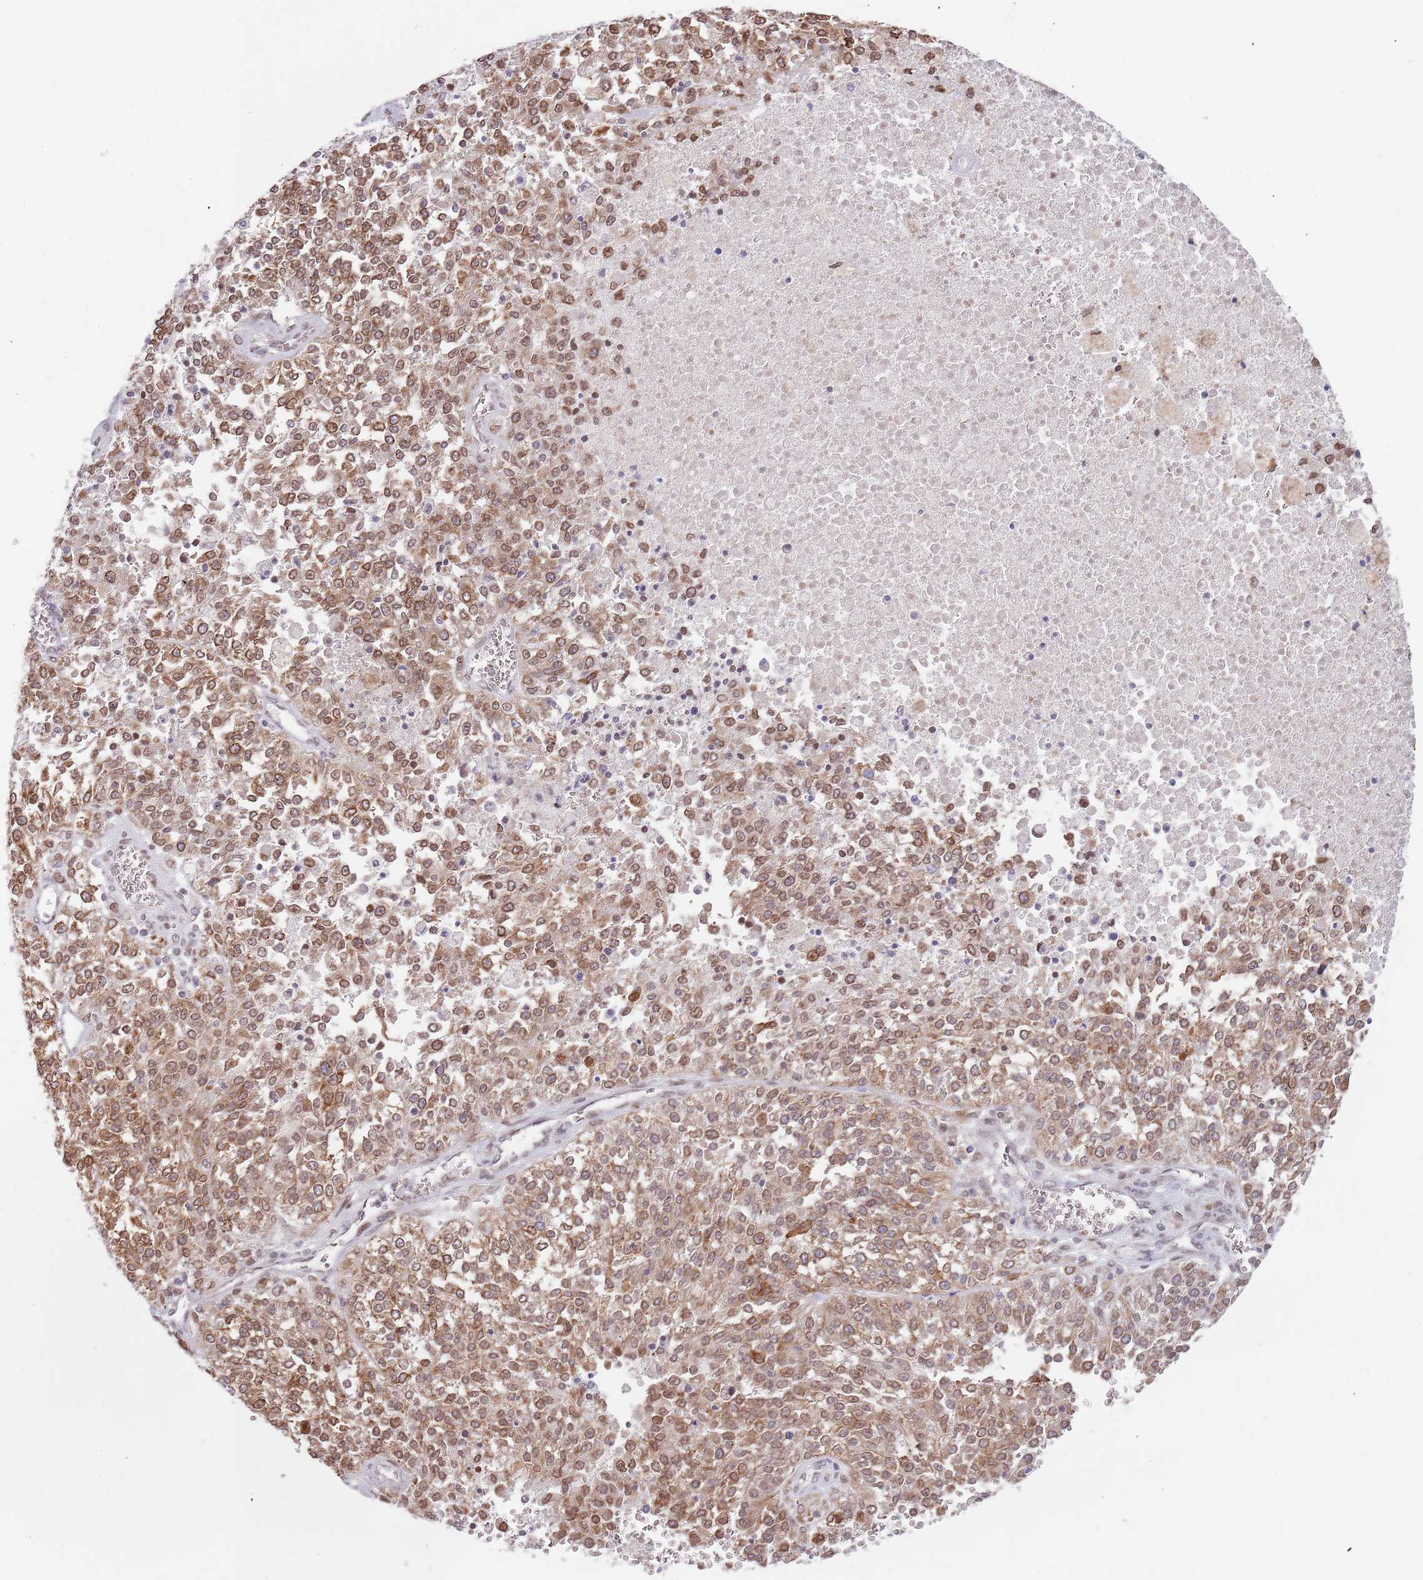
{"staining": {"intensity": "moderate", "quantity": ">75%", "location": "cytoplasmic/membranous,nuclear"}, "tissue": "melanoma", "cell_type": "Tumor cells", "image_type": "cancer", "snomed": [{"axis": "morphology", "description": "Malignant melanoma, NOS"}, {"axis": "topography", "description": "Skin"}], "caption": "Protein analysis of melanoma tissue shows moderate cytoplasmic/membranous and nuclear staining in approximately >75% of tumor cells.", "gene": "KLHDC2", "patient": {"sex": "female", "age": 64}}